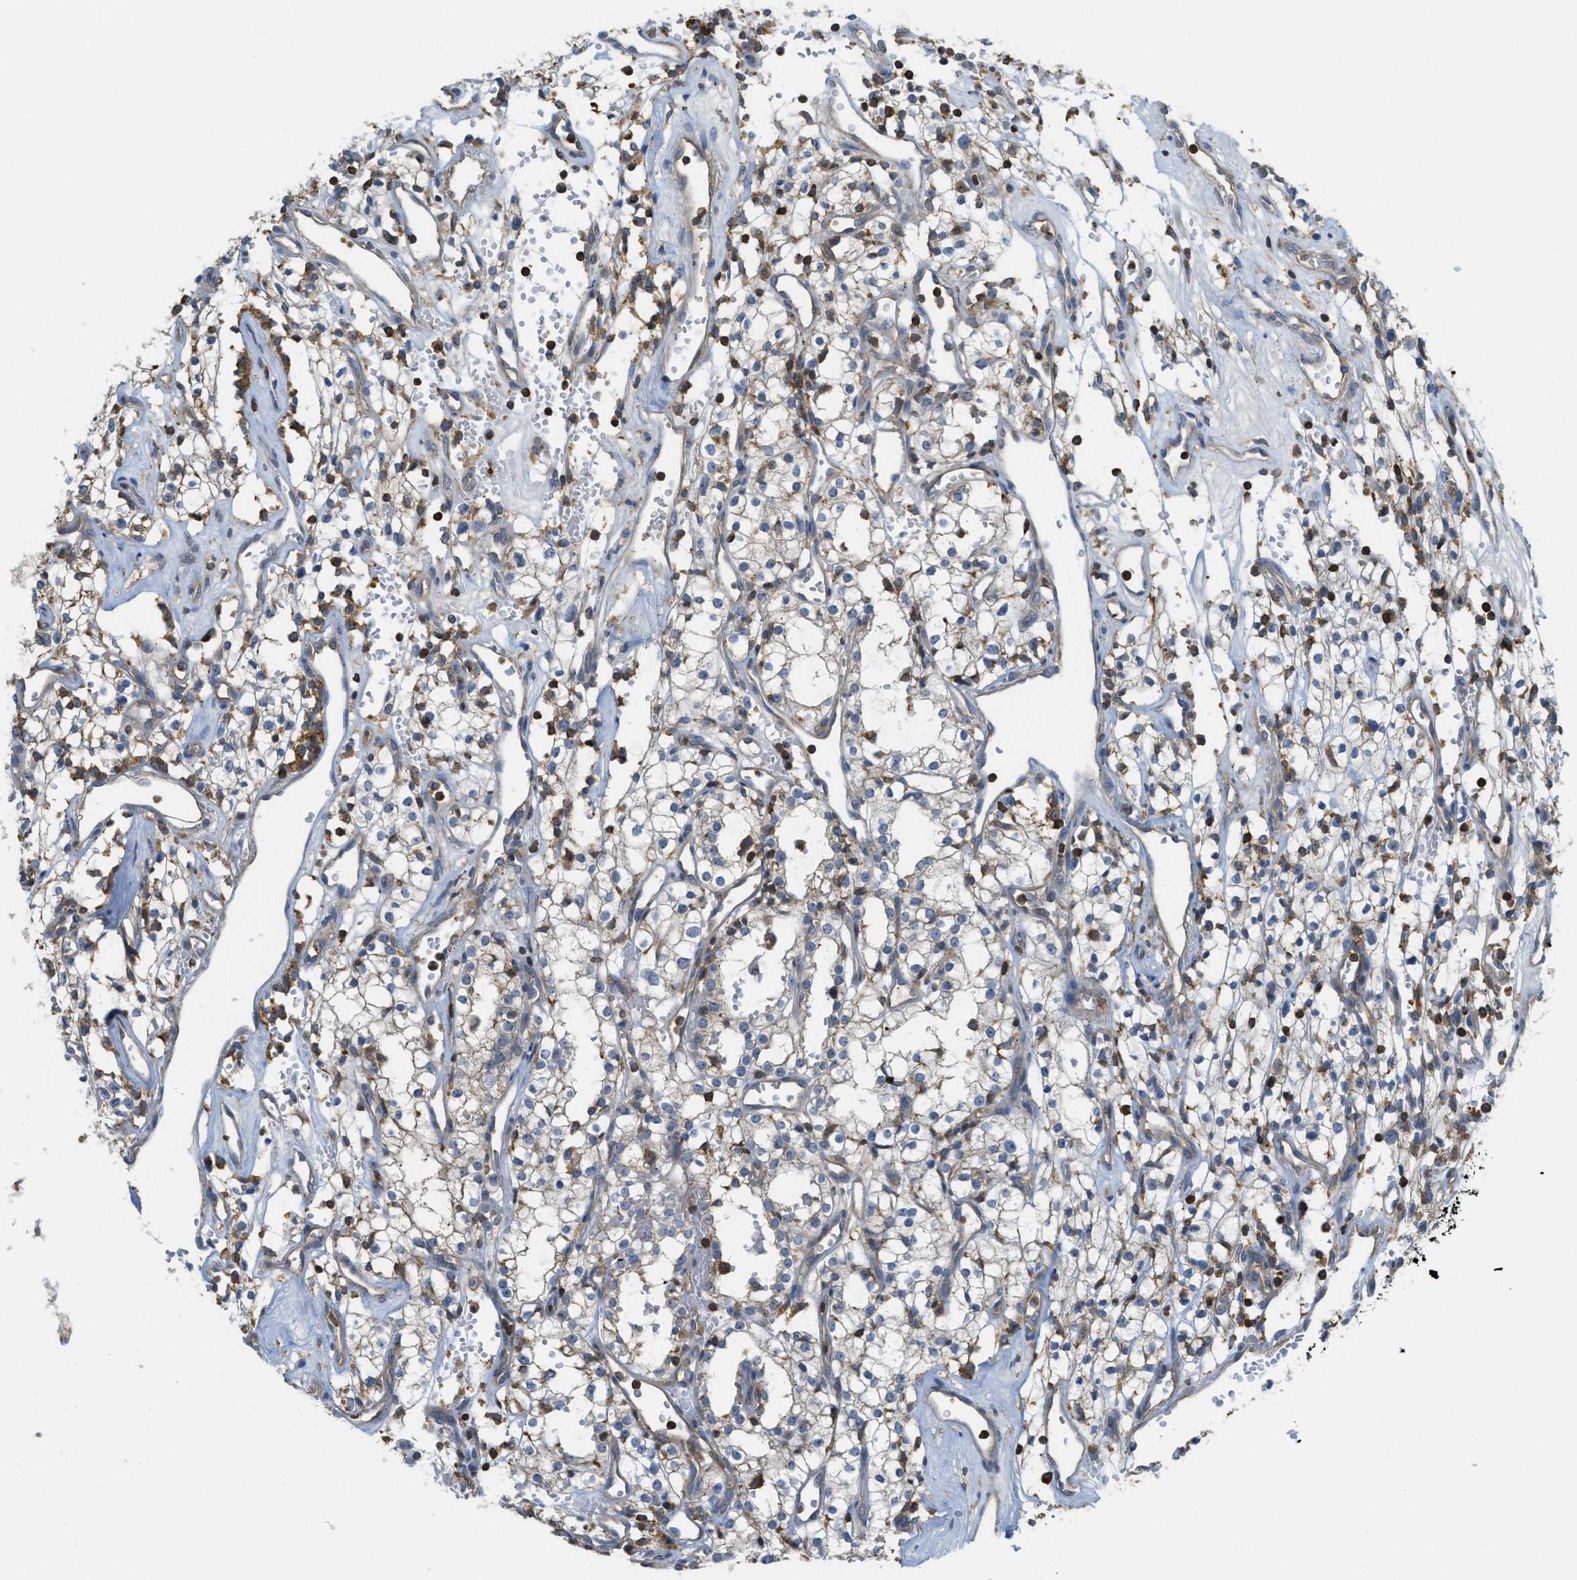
{"staining": {"intensity": "weak", "quantity": "<25%", "location": "cytoplasmic/membranous"}, "tissue": "renal cancer", "cell_type": "Tumor cells", "image_type": "cancer", "snomed": [{"axis": "morphology", "description": "Adenocarcinoma, NOS"}, {"axis": "topography", "description": "Kidney"}], "caption": "Immunohistochemical staining of human renal cancer reveals no significant expression in tumor cells.", "gene": "GRIK2", "patient": {"sex": "male", "age": 59}}